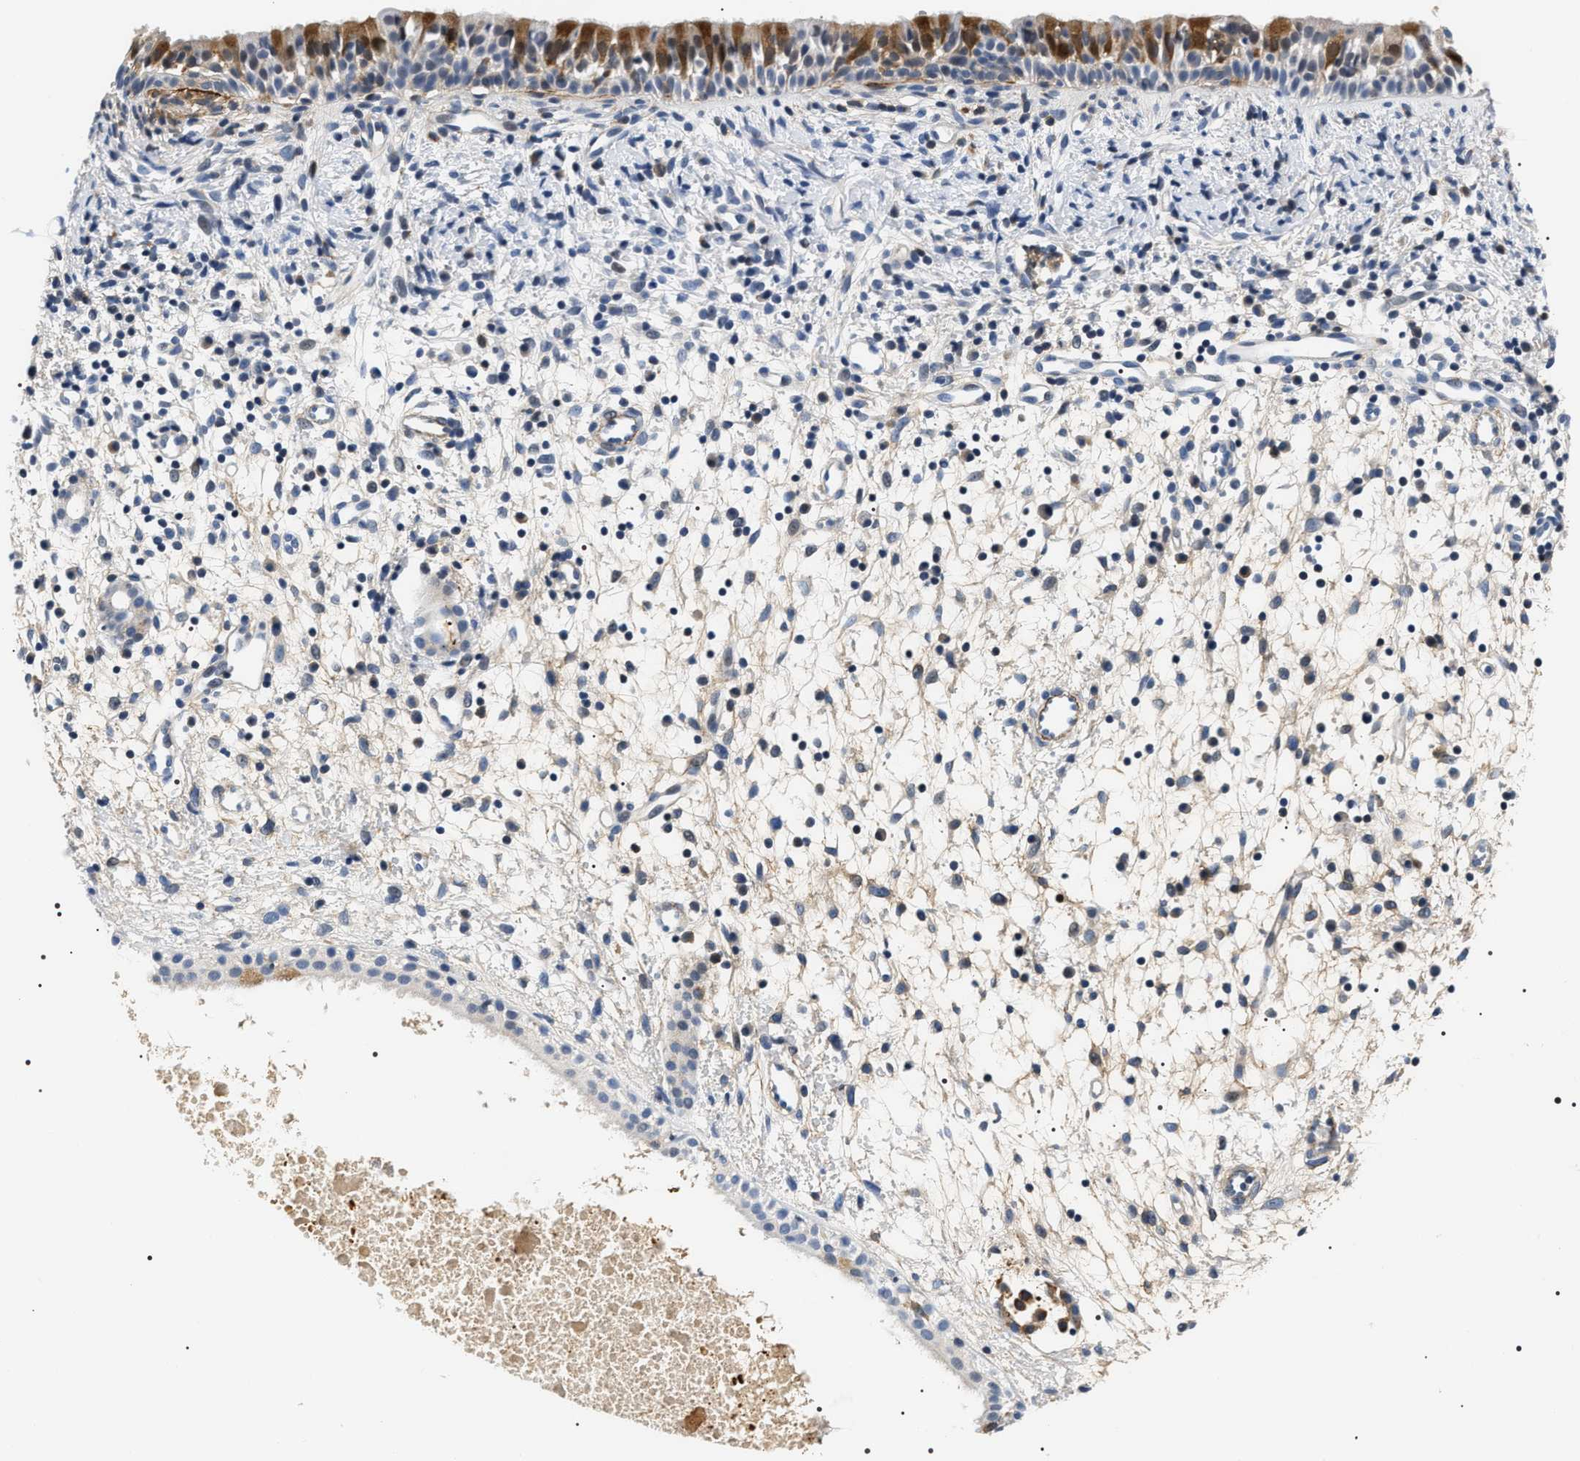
{"staining": {"intensity": "moderate", "quantity": "25%-75%", "location": "cytoplasmic/membranous"}, "tissue": "nasopharynx", "cell_type": "Respiratory epithelial cells", "image_type": "normal", "snomed": [{"axis": "morphology", "description": "Normal tissue, NOS"}, {"axis": "topography", "description": "Nasopharynx"}], "caption": "Immunohistochemistry (IHC) photomicrograph of unremarkable human nasopharynx stained for a protein (brown), which shows medium levels of moderate cytoplasmic/membranous expression in about 25%-75% of respiratory epithelial cells.", "gene": "BAG2", "patient": {"sex": "male", "age": 22}}